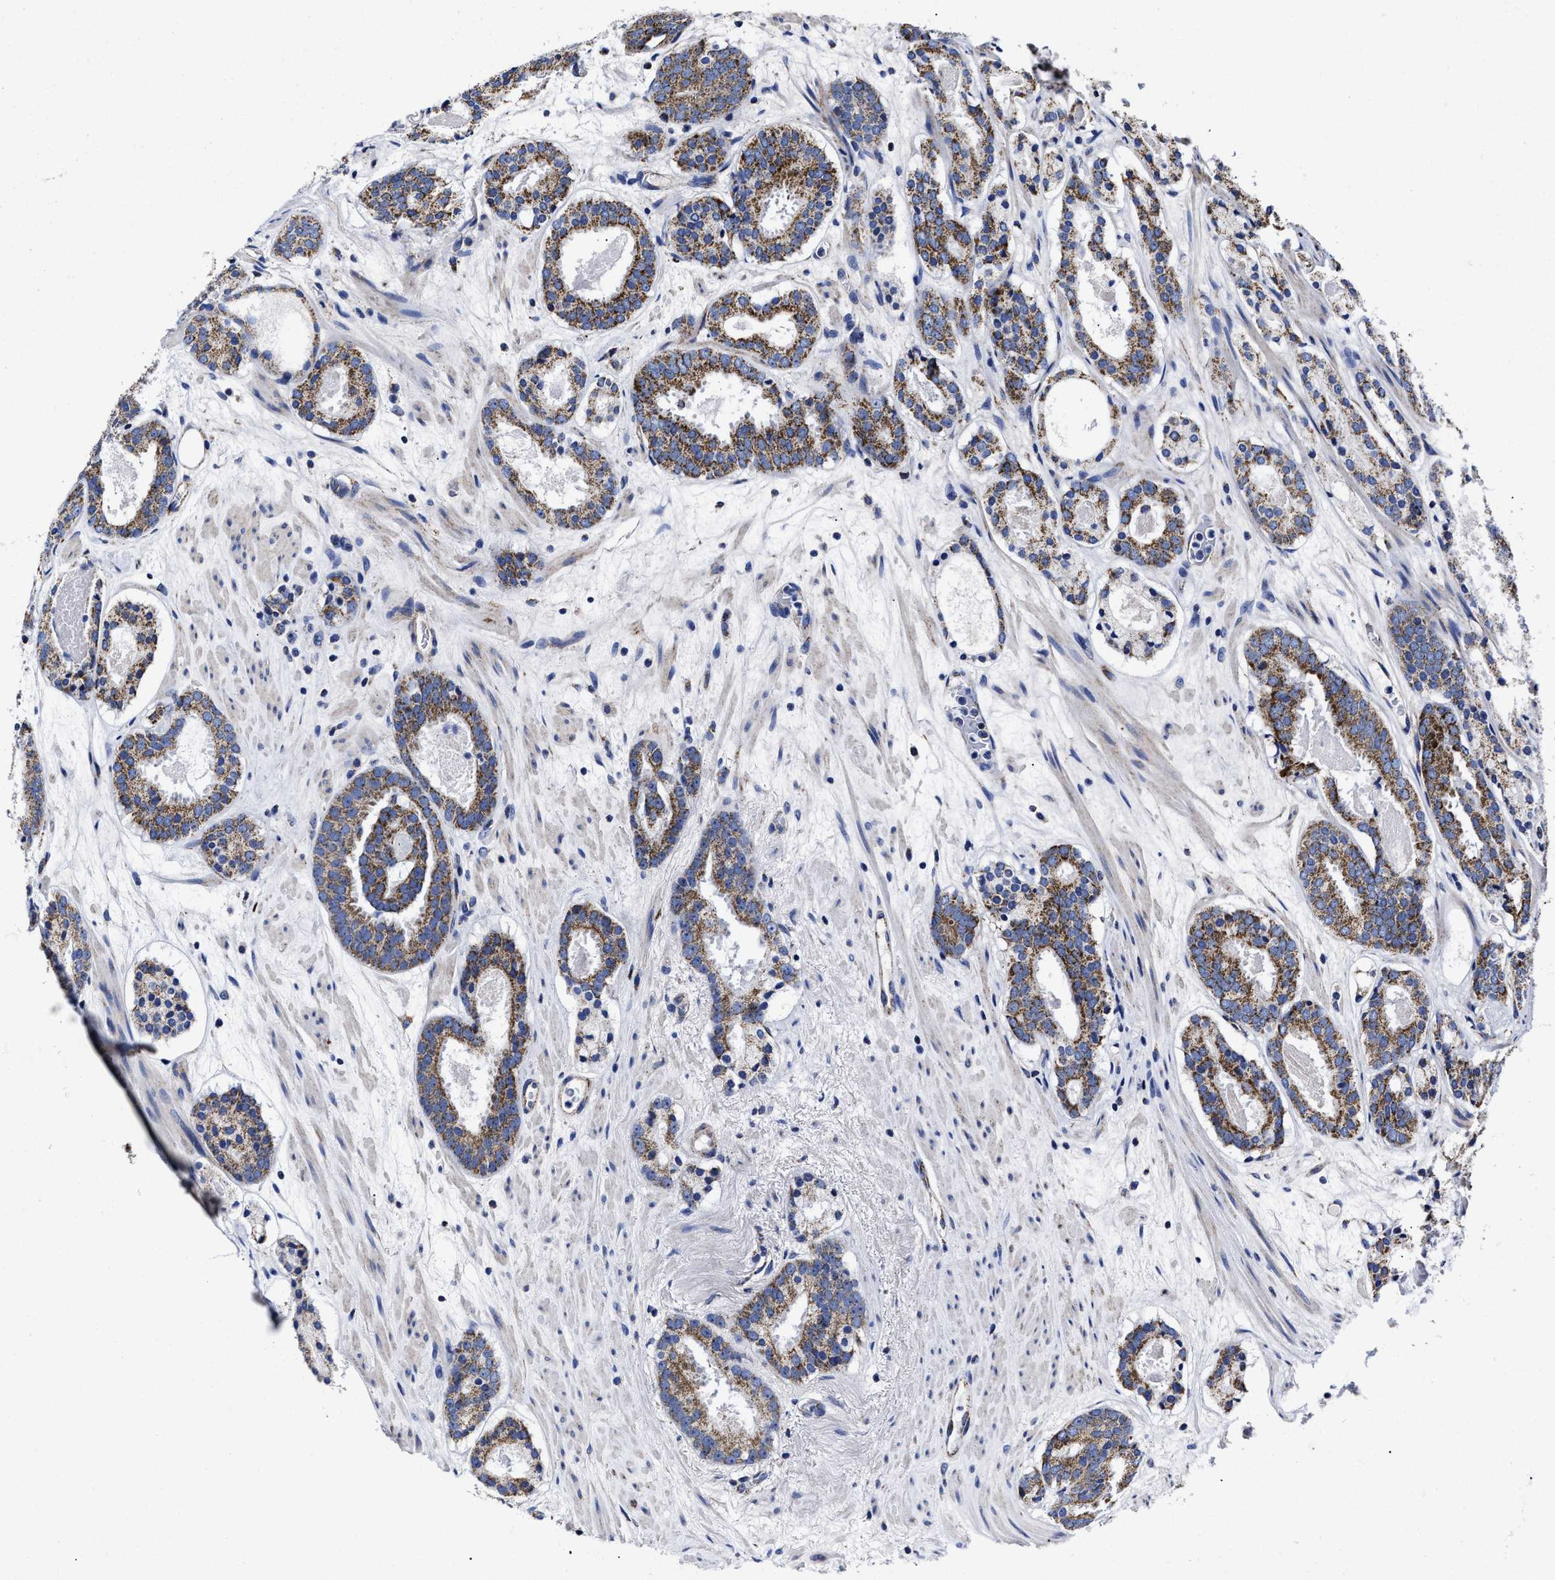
{"staining": {"intensity": "moderate", "quantity": ">75%", "location": "cytoplasmic/membranous"}, "tissue": "prostate cancer", "cell_type": "Tumor cells", "image_type": "cancer", "snomed": [{"axis": "morphology", "description": "Adenocarcinoma, Low grade"}, {"axis": "topography", "description": "Prostate"}], "caption": "Immunohistochemical staining of prostate low-grade adenocarcinoma exhibits moderate cytoplasmic/membranous protein expression in approximately >75% of tumor cells.", "gene": "HINT2", "patient": {"sex": "male", "age": 69}}